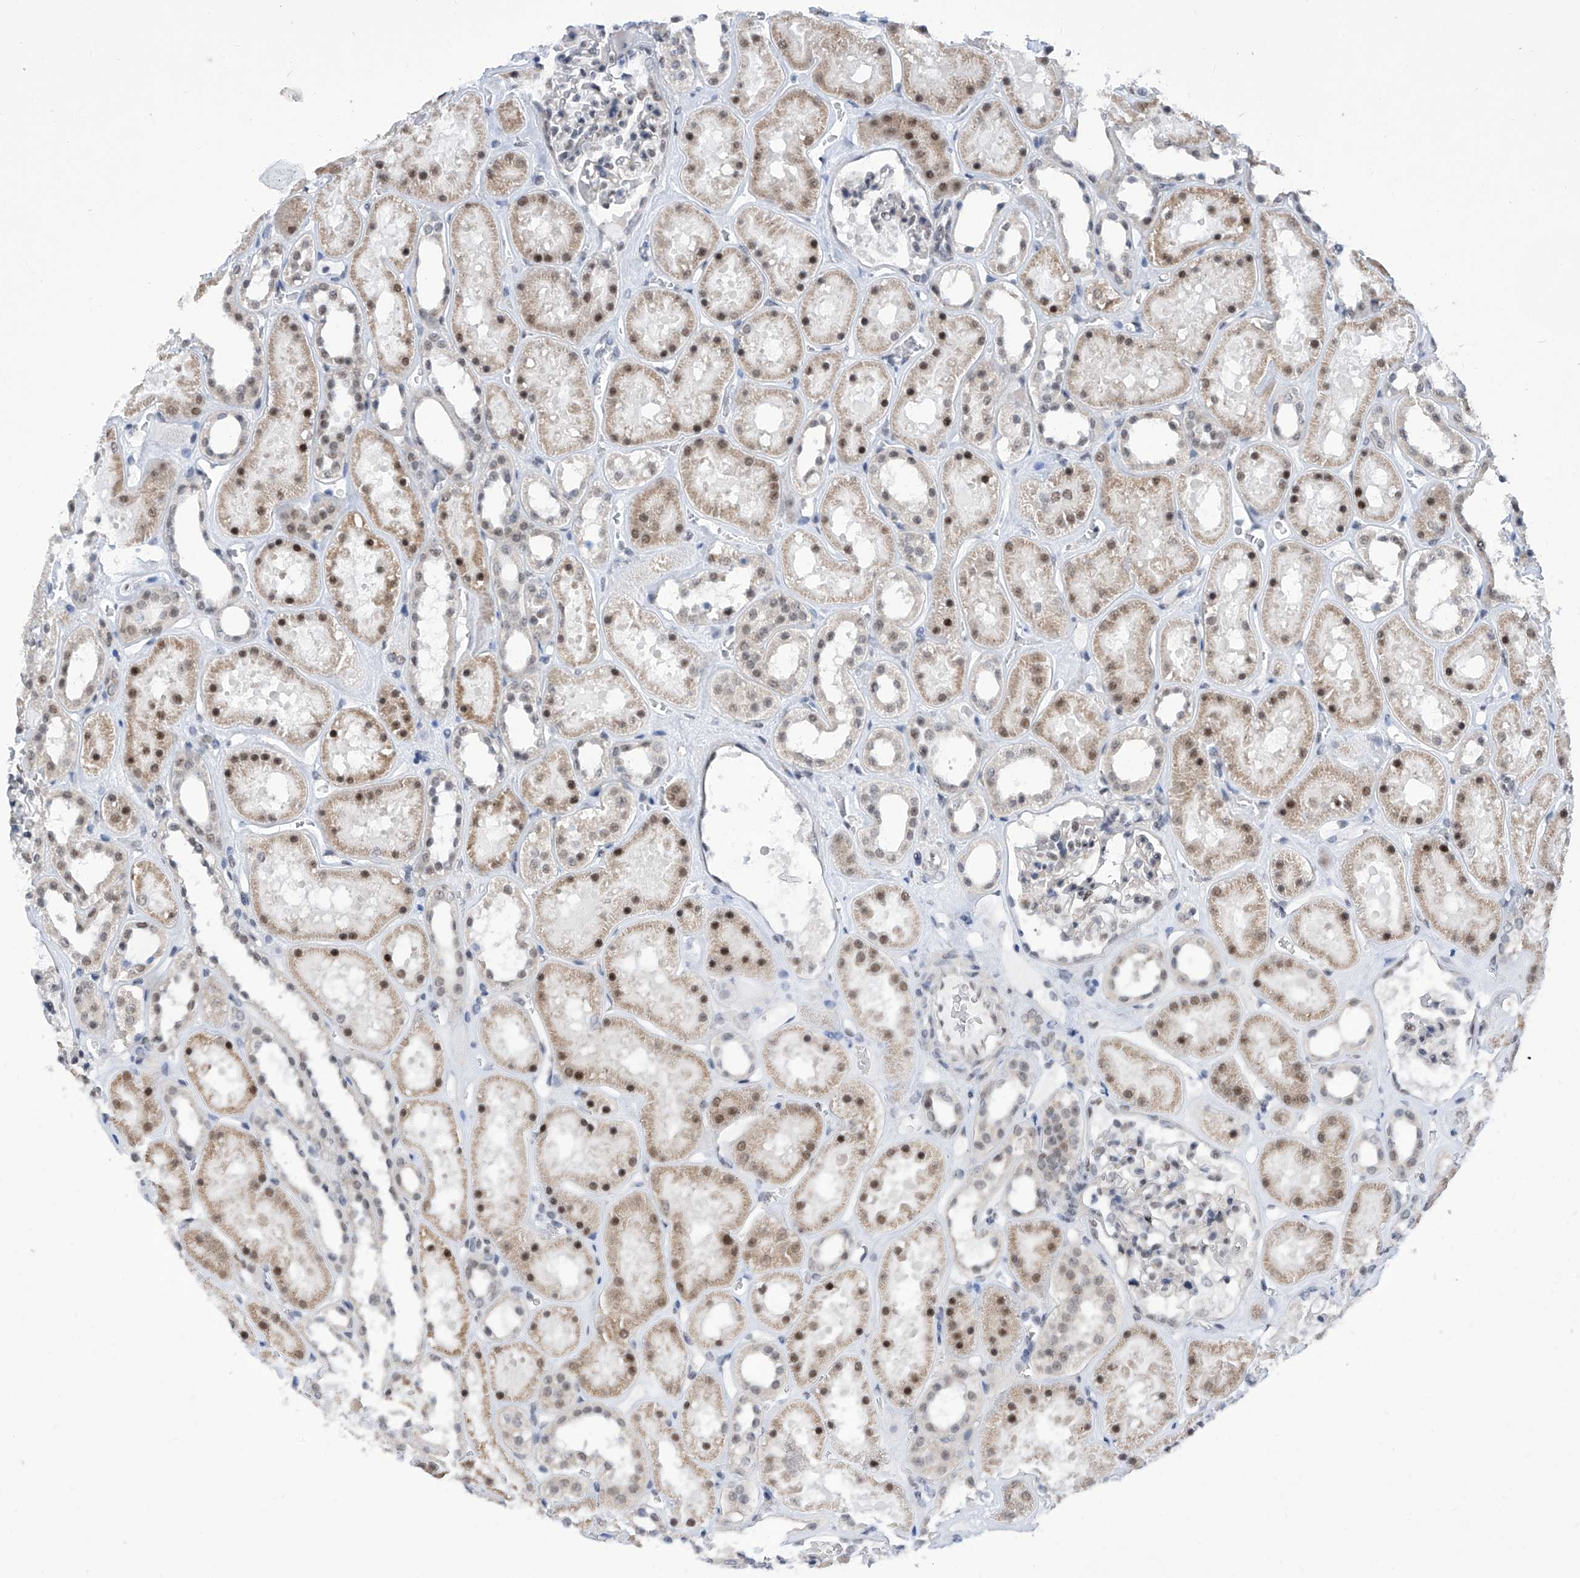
{"staining": {"intensity": "moderate", "quantity": "25%-75%", "location": "cytoplasmic/membranous,nuclear"}, "tissue": "kidney", "cell_type": "Cells in glomeruli", "image_type": "normal", "snomed": [{"axis": "morphology", "description": "Normal tissue, NOS"}, {"axis": "topography", "description": "Kidney"}], "caption": "High-magnification brightfield microscopy of normal kidney stained with DAB (brown) and counterstained with hematoxylin (blue). cells in glomeruli exhibit moderate cytoplasmic/membranous,nuclear expression is appreciated in approximately25%-75% of cells.", "gene": "SART1", "patient": {"sex": "female", "age": 41}}